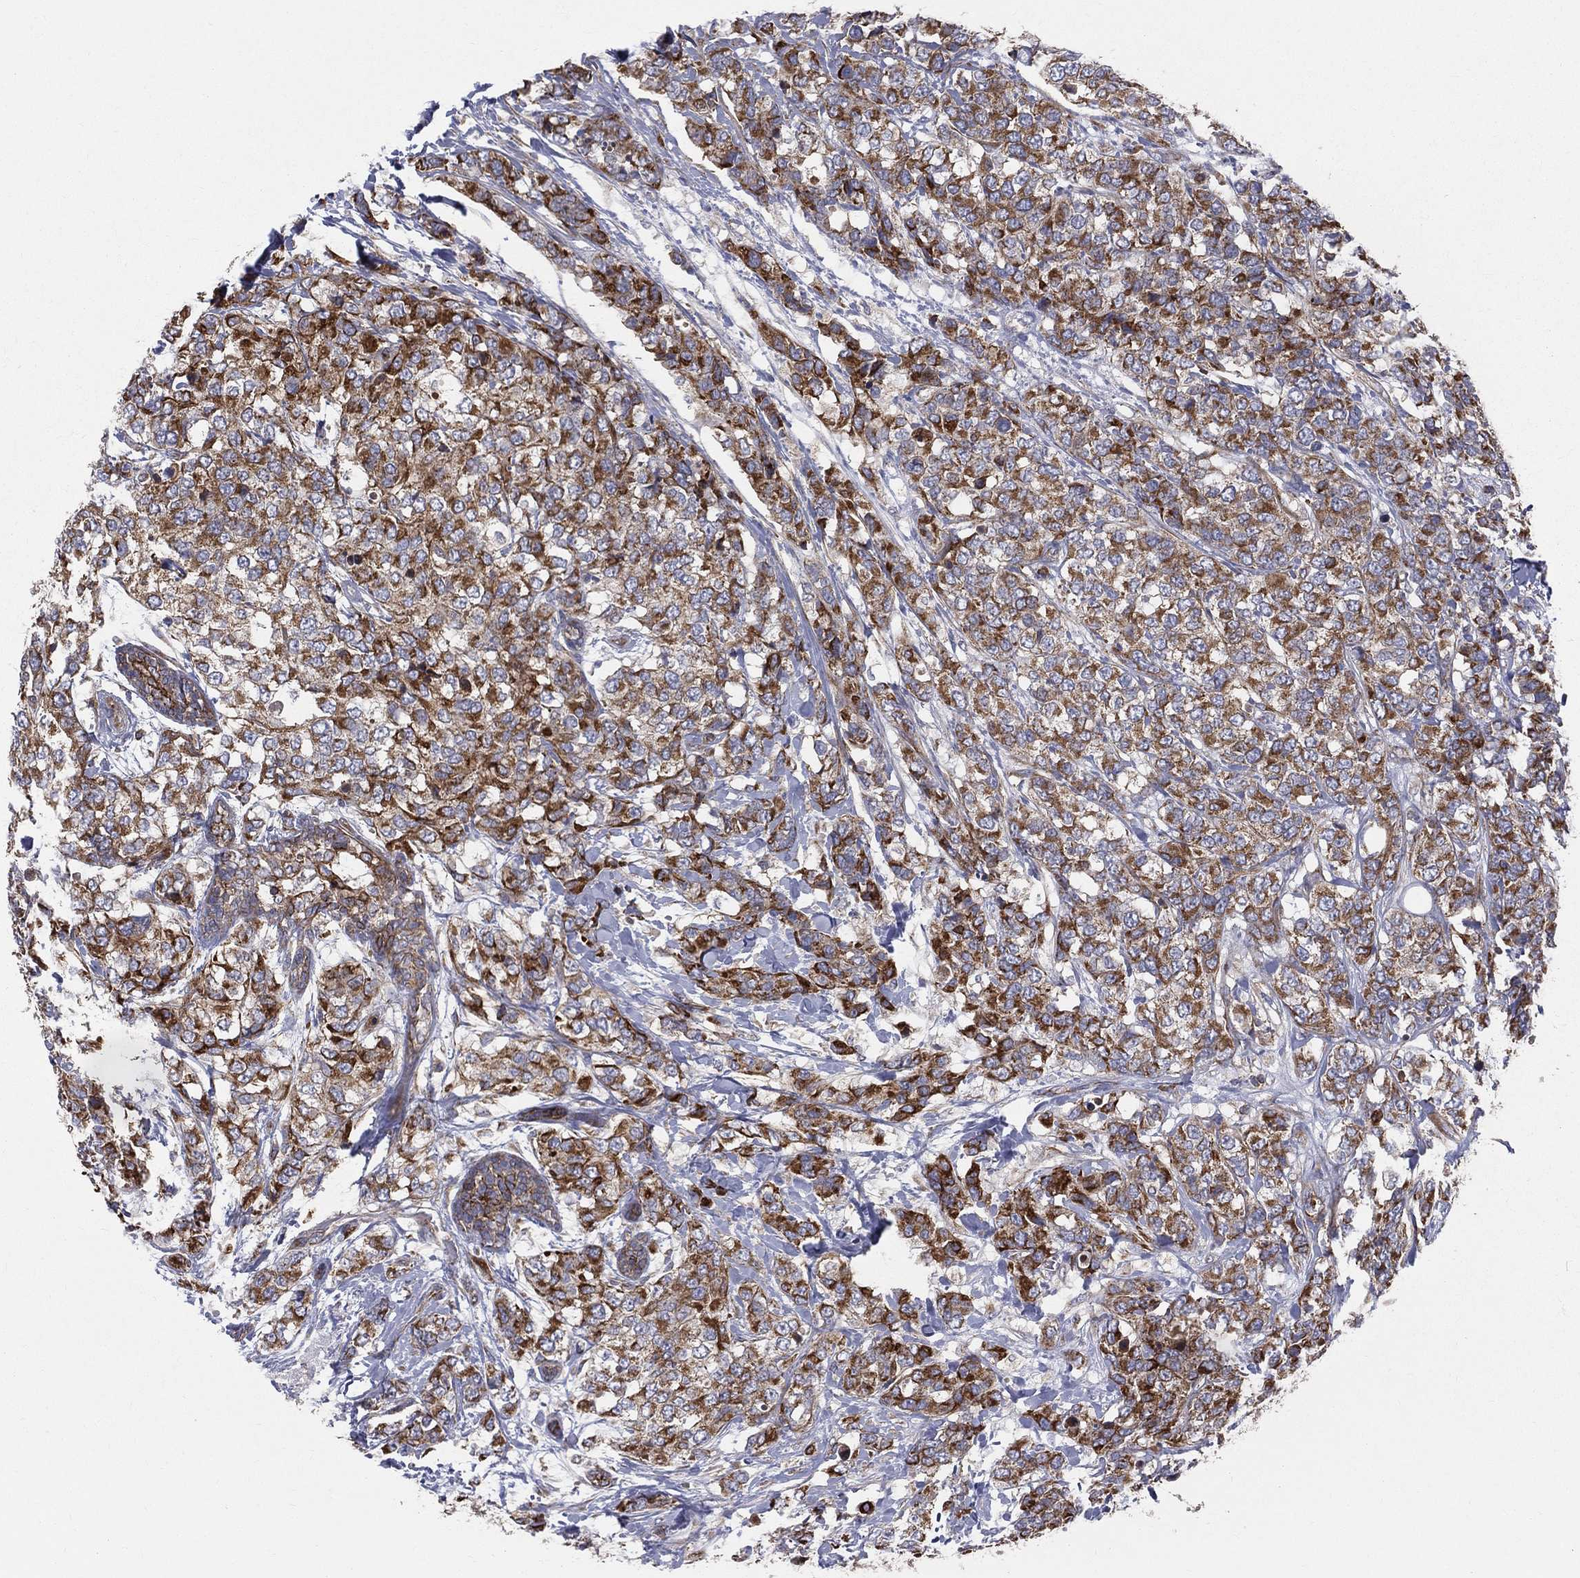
{"staining": {"intensity": "strong", "quantity": ">75%", "location": "cytoplasmic/membranous"}, "tissue": "breast cancer", "cell_type": "Tumor cells", "image_type": "cancer", "snomed": [{"axis": "morphology", "description": "Lobular carcinoma"}, {"axis": "topography", "description": "Breast"}], "caption": "DAB (3,3'-diaminobenzidine) immunohistochemical staining of human breast lobular carcinoma shows strong cytoplasmic/membranous protein staining in about >75% of tumor cells. (Brightfield microscopy of DAB IHC at high magnification).", "gene": "MIX23", "patient": {"sex": "female", "age": 59}}